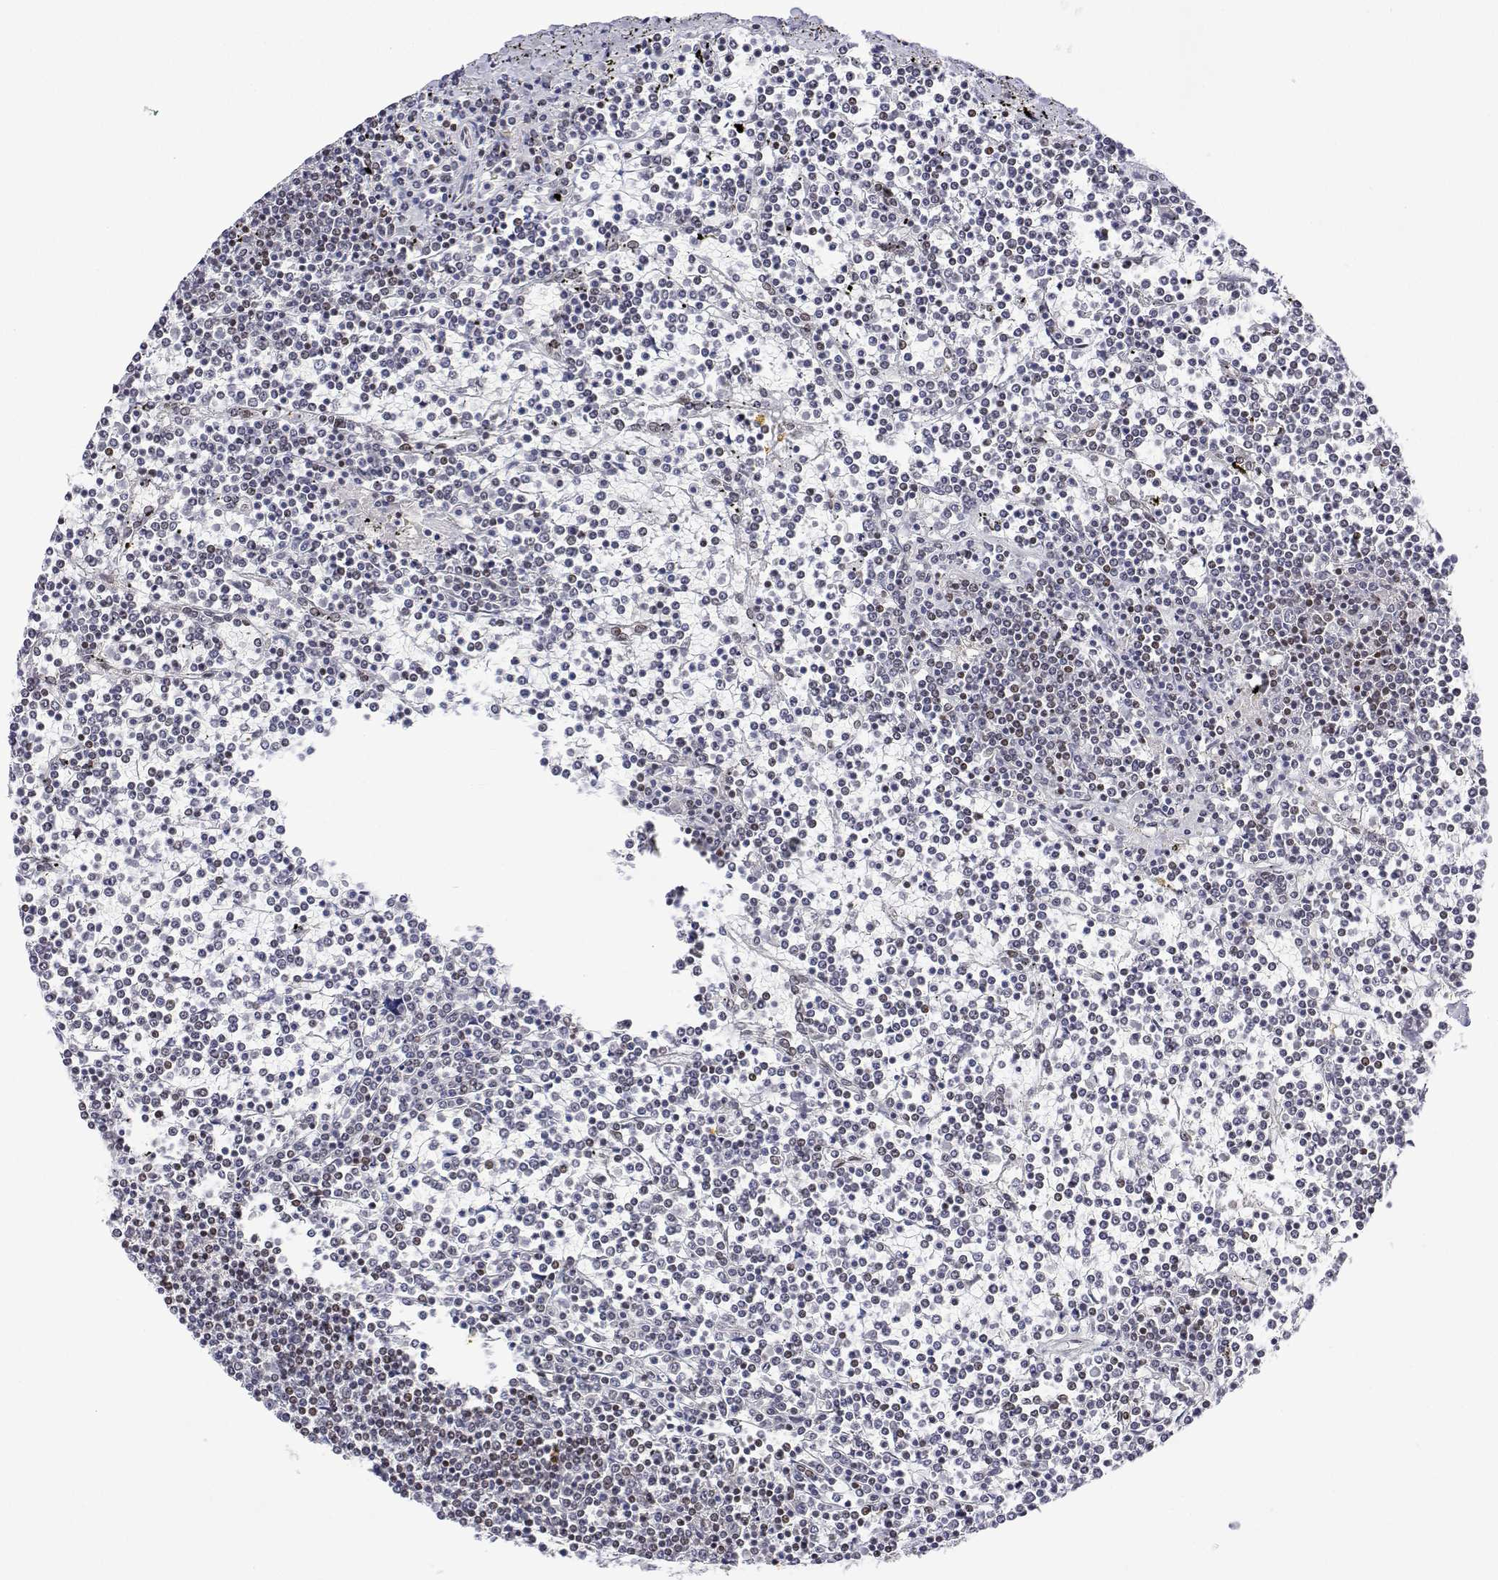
{"staining": {"intensity": "weak", "quantity": "<25%", "location": "nuclear"}, "tissue": "lymphoma", "cell_type": "Tumor cells", "image_type": "cancer", "snomed": [{"axis": "morphology", "description": "Malignant lymphoma, non-Hodgkin's type, Low grade"}, {"axis": "topography", "description": "Spleen"}], "caption": "Tumor cells show no significant positivity in malignant lymphoma, non-Hodgkin's type (low-grade). (Brightfield microscopy of DAB IHC at high magnification).", "gene": "XPC", "patient": {"sex": "female", "age": 19}}